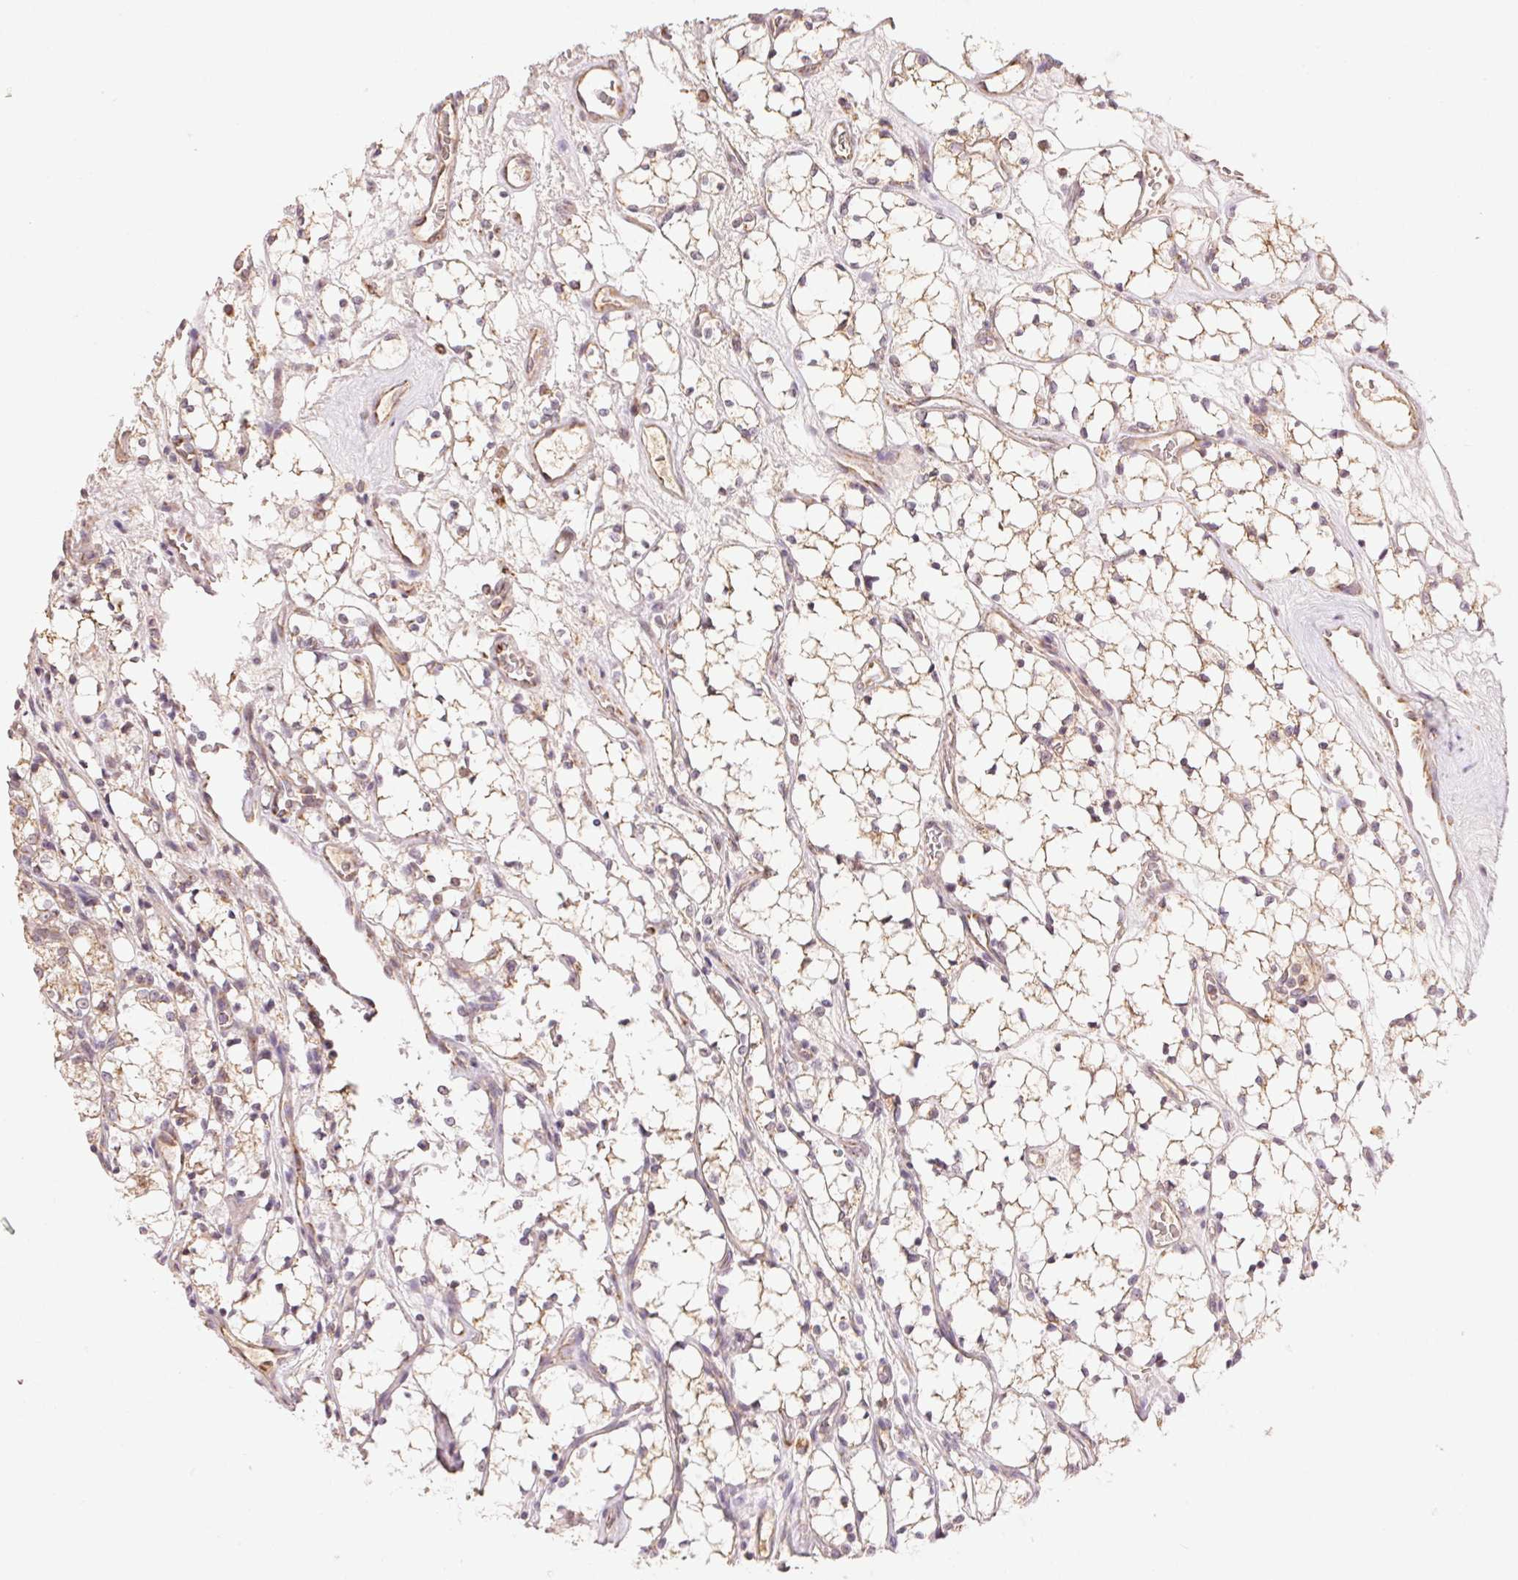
{"staining": {"intensity": "weak", "quantity": ">75%", "location": "cytoplasmic/membranous"}, "tissue": "renal cancer", "cell_type": "Tumor cells", "image_type": "cancer", "snomed": [{"axis": "morphology", "description": "Adenocarcinoma, NOS"}, {"axis": "topography", "description": "Kidney"}], "caption": "Renal adenocarcinoma stained with a brown dye reveals weak cytoplasmic/membranous positive expression in about >75% of tumor cells.", "gene": "CLASP1", "patient": {"sex": "female", "age": 69}}